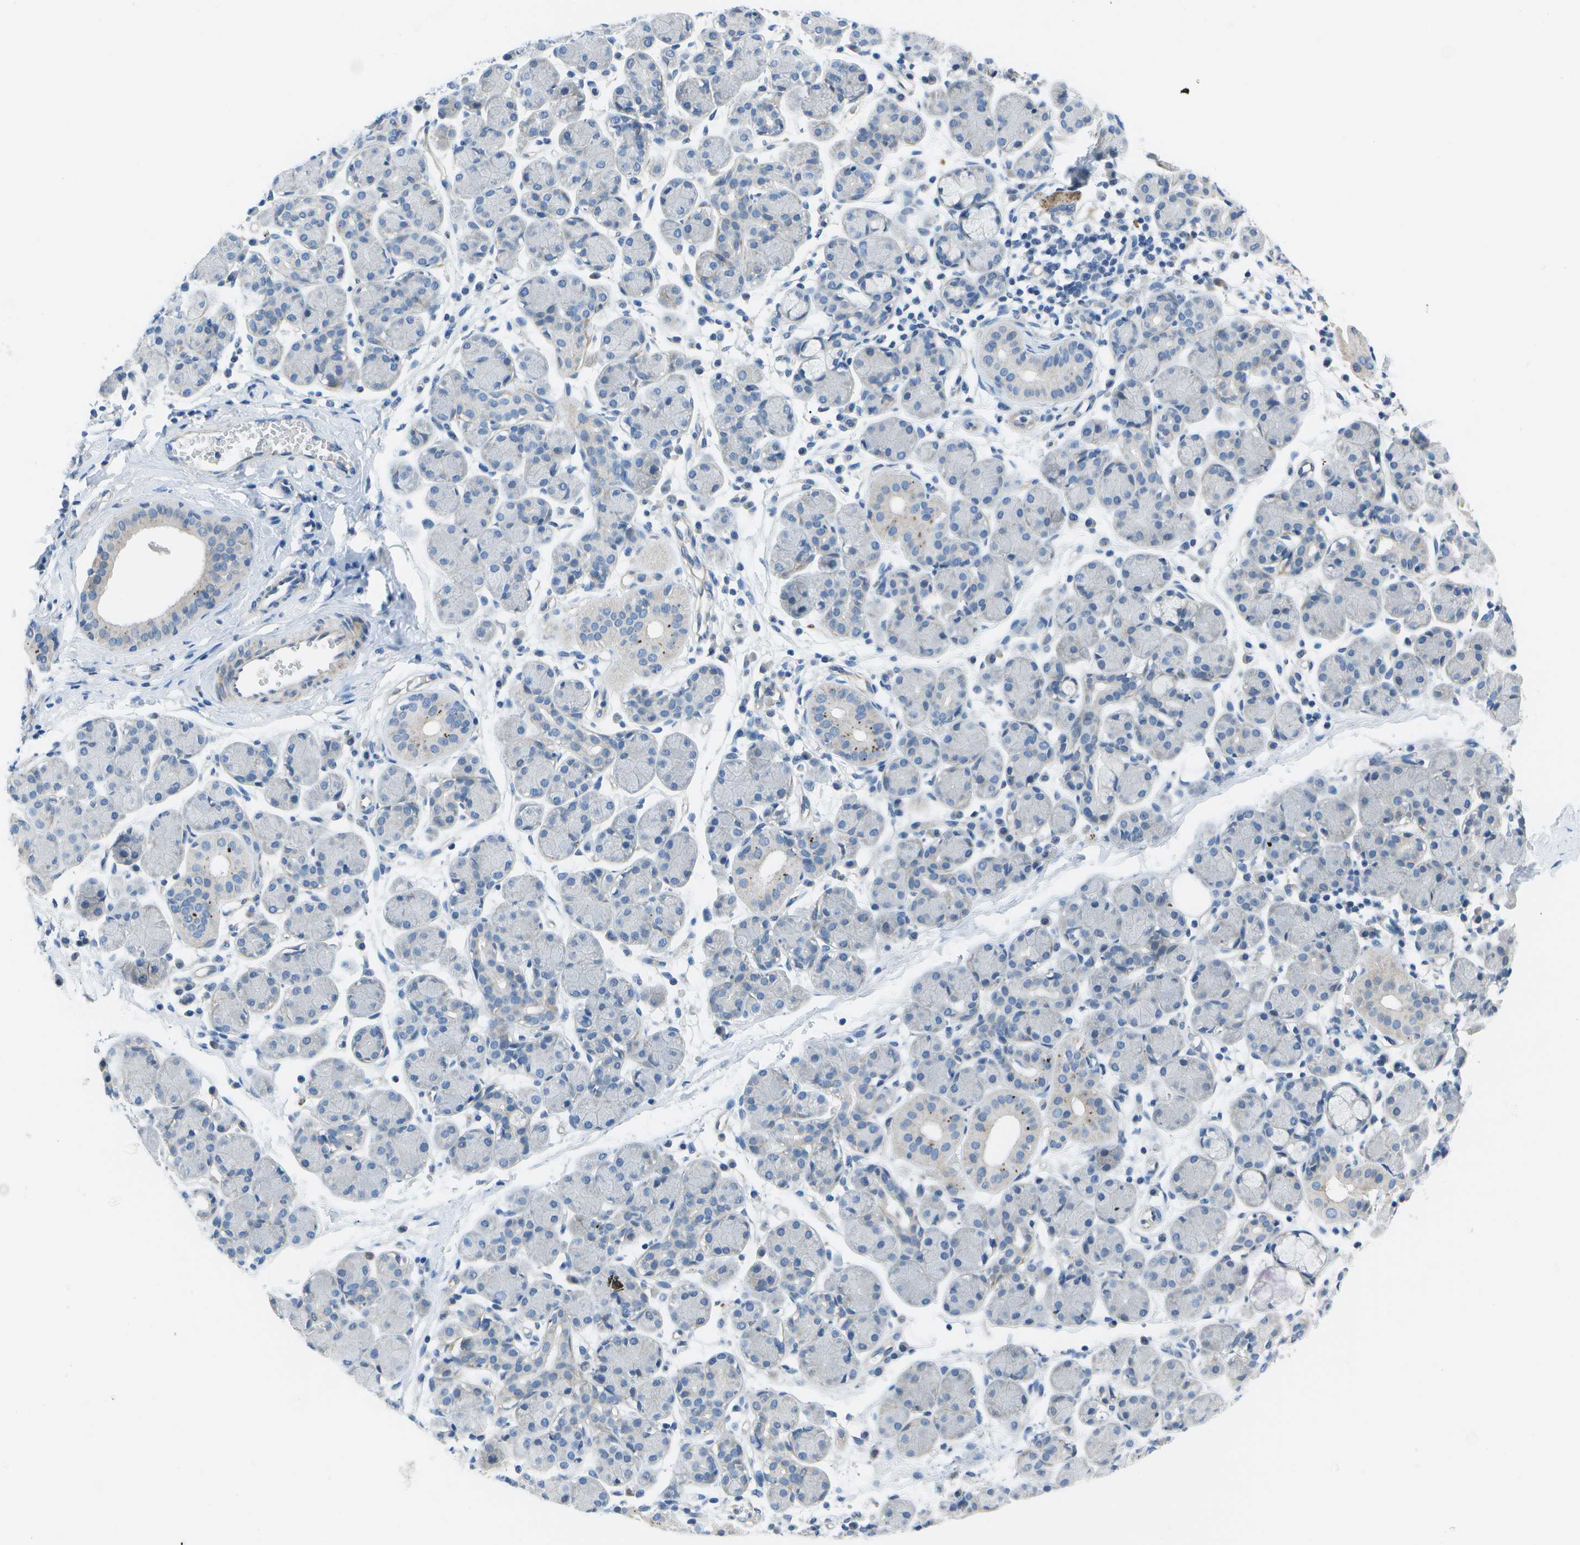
{"staining": {"intensity": "weak", "quantity": "<25%", "location": "cytoplasmic/membranous"}, "tissue": "salivary gland", "cell_type": "Glandular cells", "image_type": "normal", "snomed": [{"axis": "morphology", "description": "Normal tissue, NOS"}, {"axis": "morphology", "description": "Inflammation, NOS"}, {"axis": "topography", "description": "Lymph node"}, {"axis": "topography", "description": "Salivary gland"}], "caption": "Salivary gland was stained to show a protein in brown. There is no significant expression in glandular cells. Brightfield microscopy of immunohistochemistry (IHC) stained with DAB (brown) and hematoxylin (blue), captured at high magnification.", "gene": "DCT", "patient": {"sex": "male", "age": 3}}